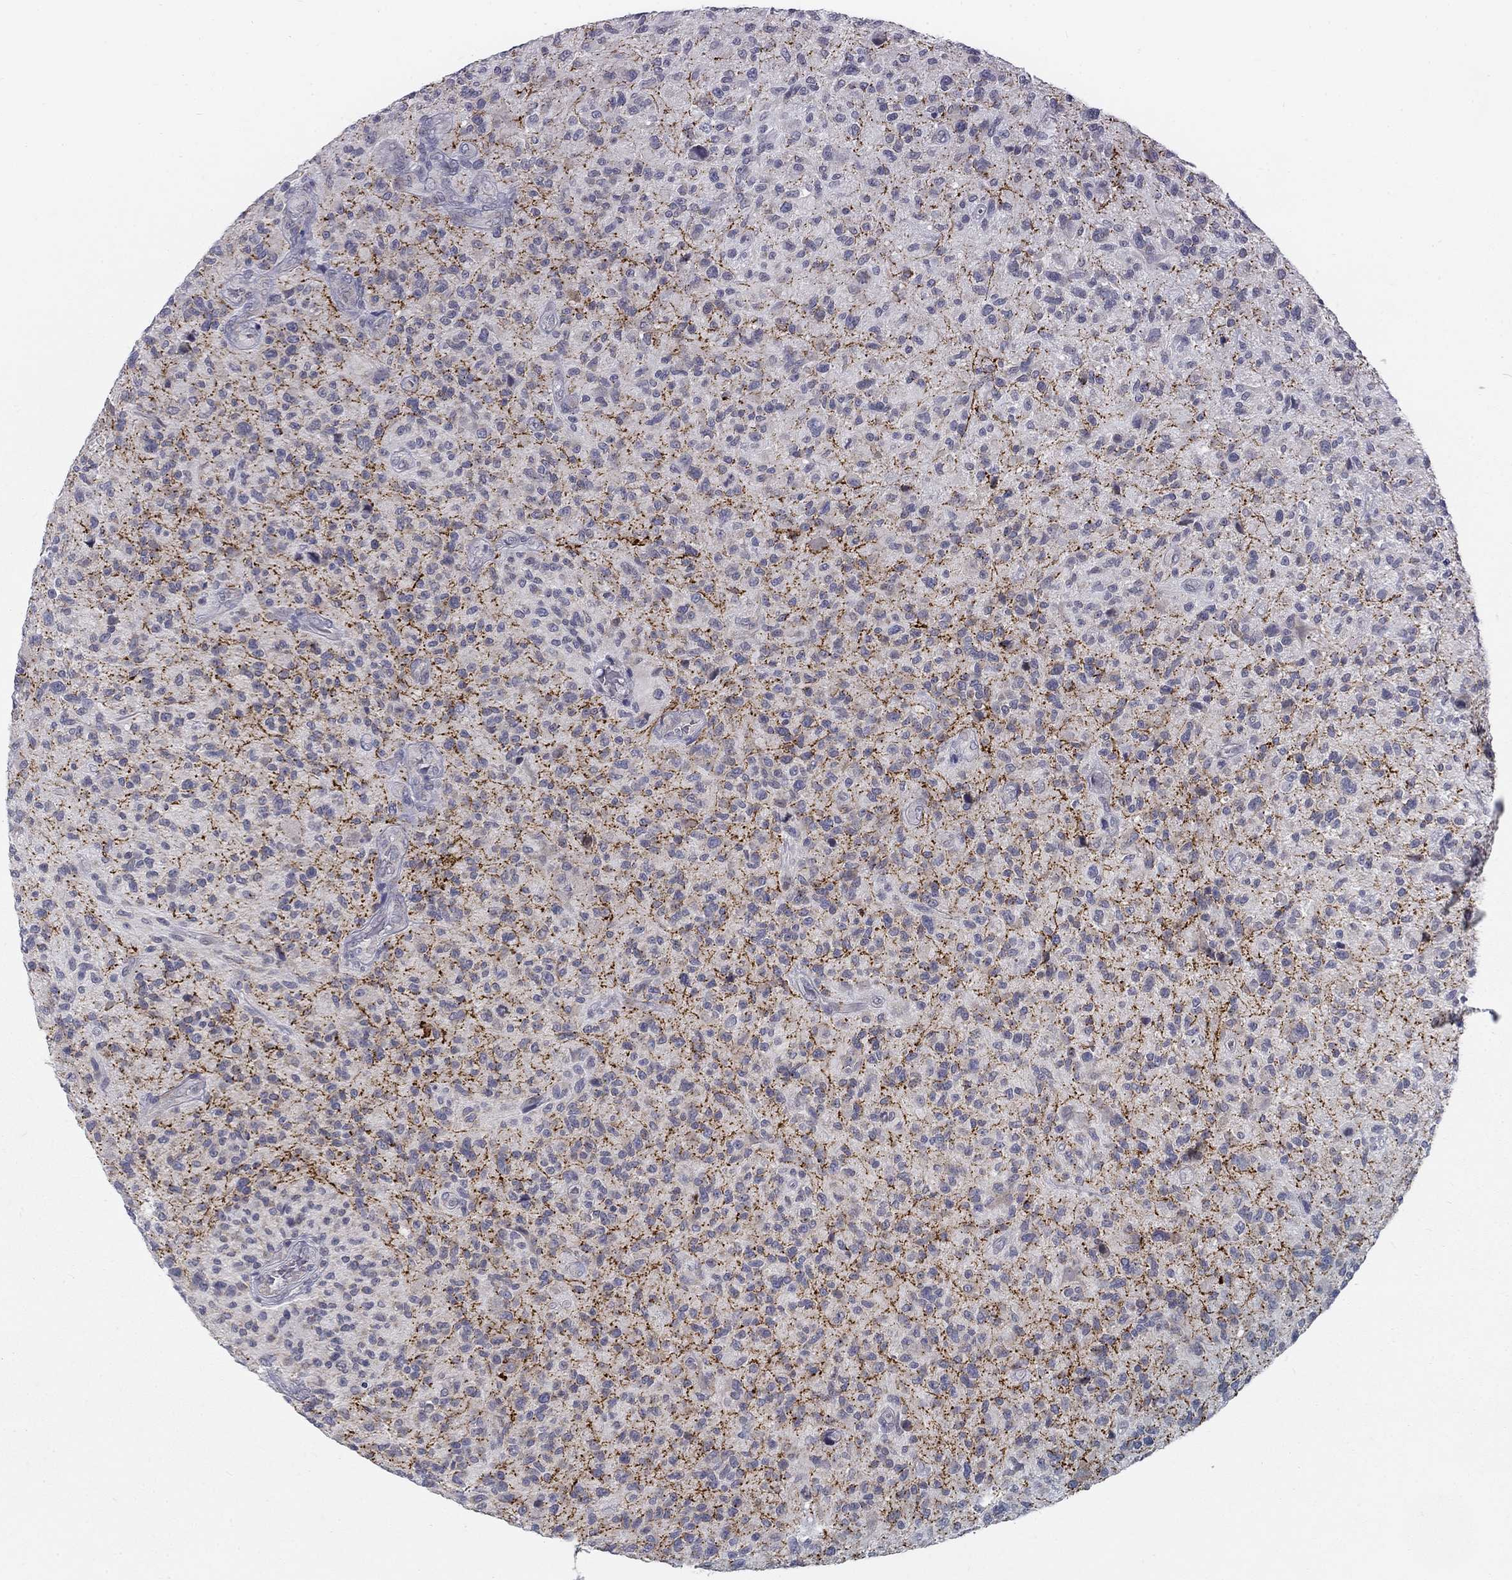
{"staining": {"intensity": "negative", "quantity": "none", "location": "none"}, "tissue": "glioma", "cell_type": "Tumor cells", "image_type": "cancer", "snomed": [{"axis": "morphology", "description": "Glioma, malignant, High grade"}, {"axis": "topography", "description": "Brain"}], "caption": "Malignant glioma (high-grade) was stained to show a protein in brown. There is no significant positivity in tumor cells. (Stains: DAB immunohistochemistry (IHC) with hematoxylin counter stain, Microscopy: brightfield microscopy at high magnification).", "gene": "ATP1A3", "patient": {"sex": "male", "age": 47}}